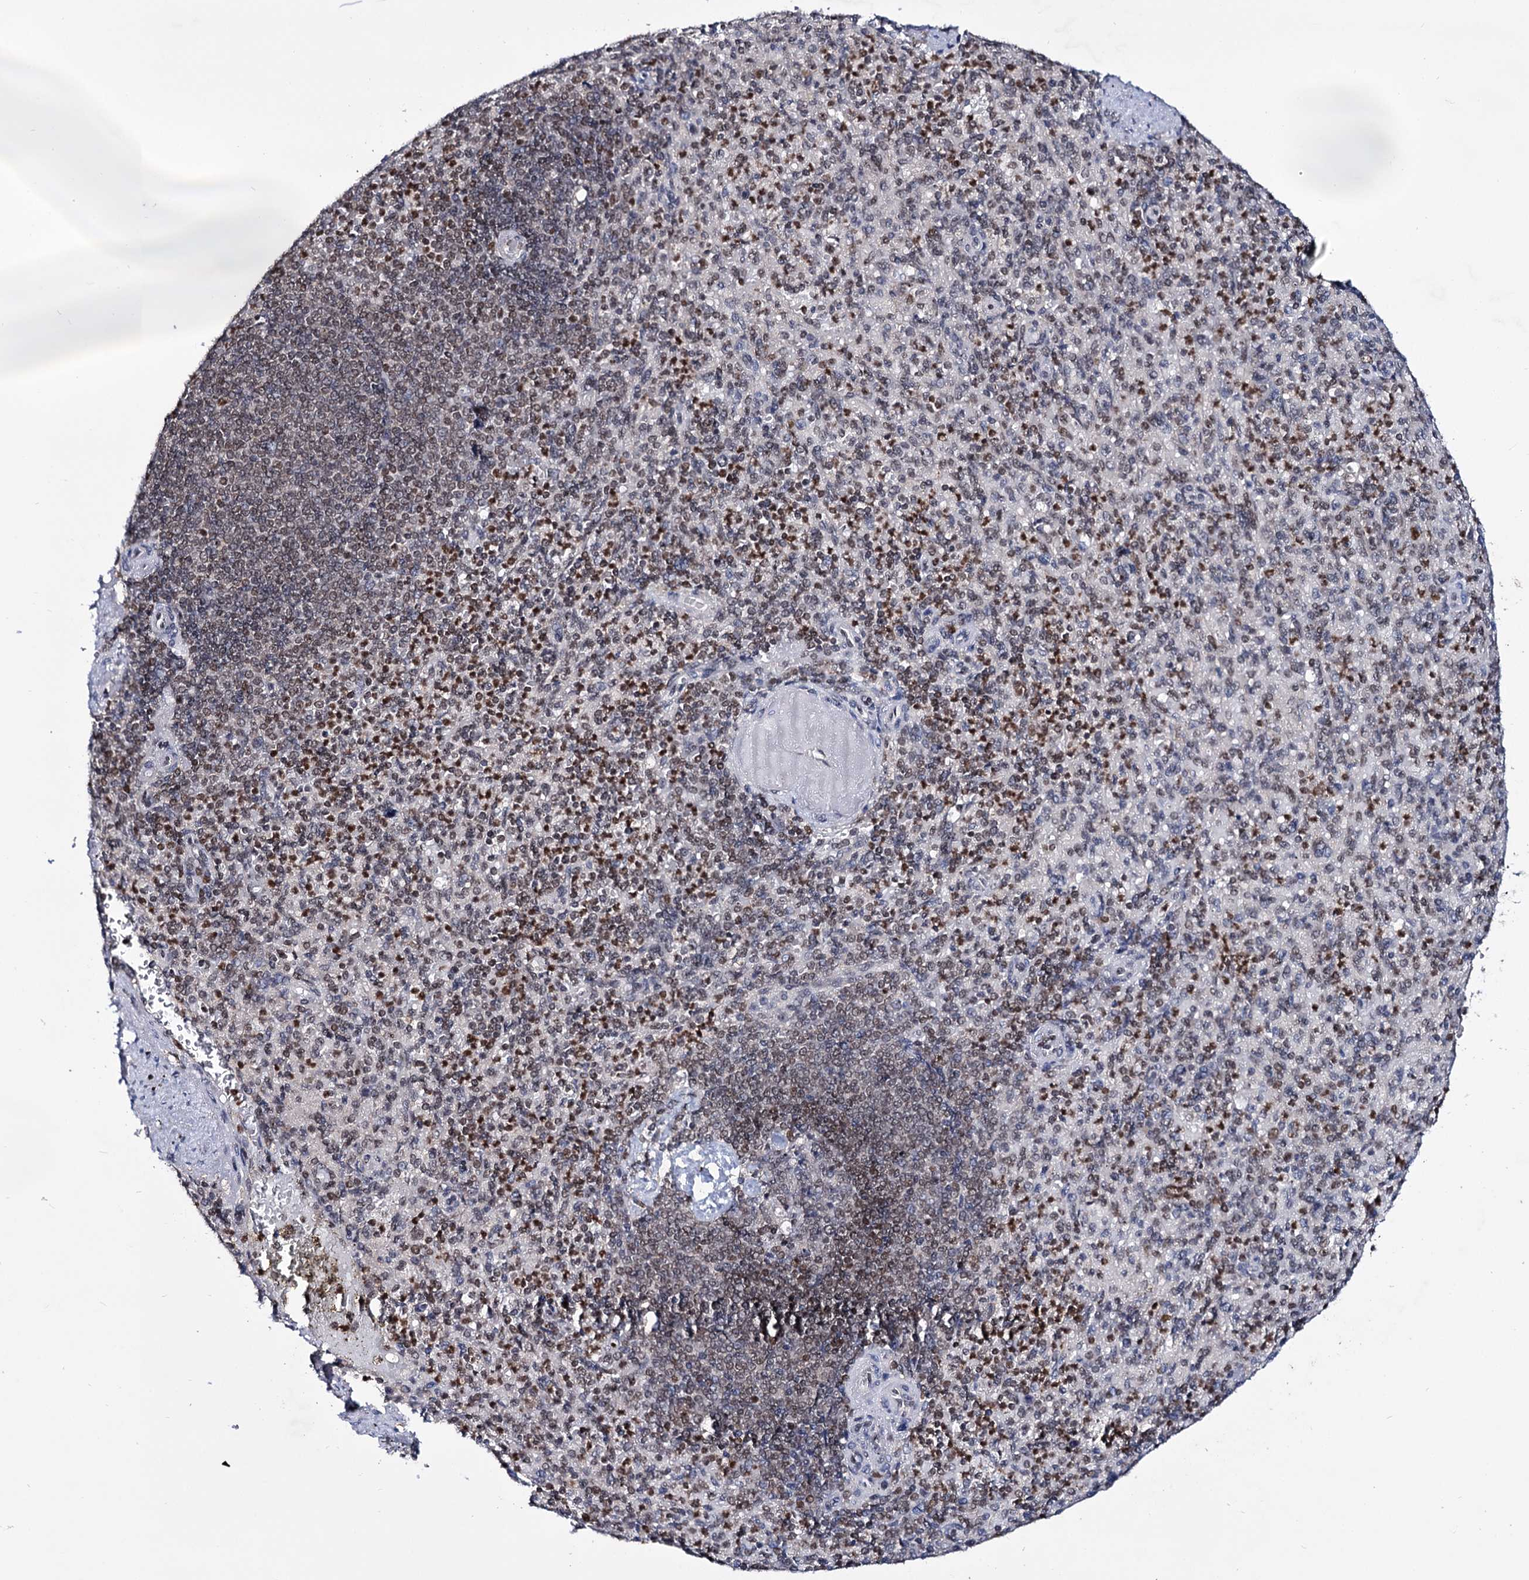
{"staining": {"intensity": "moderate", "quantity": "25%-75%", "location": "nuclear"}, "tissue": "spleen", "cell_type": "Cells in red pulp", "image_type": "normal", "snomed": [{"axis": "morphology", "description": "Normal tissue, NOS"}, {"axis": "topography", "description": "Spleen"}], "caption": "Immunohistochemistry (DAB (3,3'-diaminobenzidine)) staining of unremarkable human spleen demonstrates moderate nuclear protein expression in about 25%-75% of cells in red pulp.", "gene": "SMCHD1", "patient": {"sex": "female", "age": 74}}